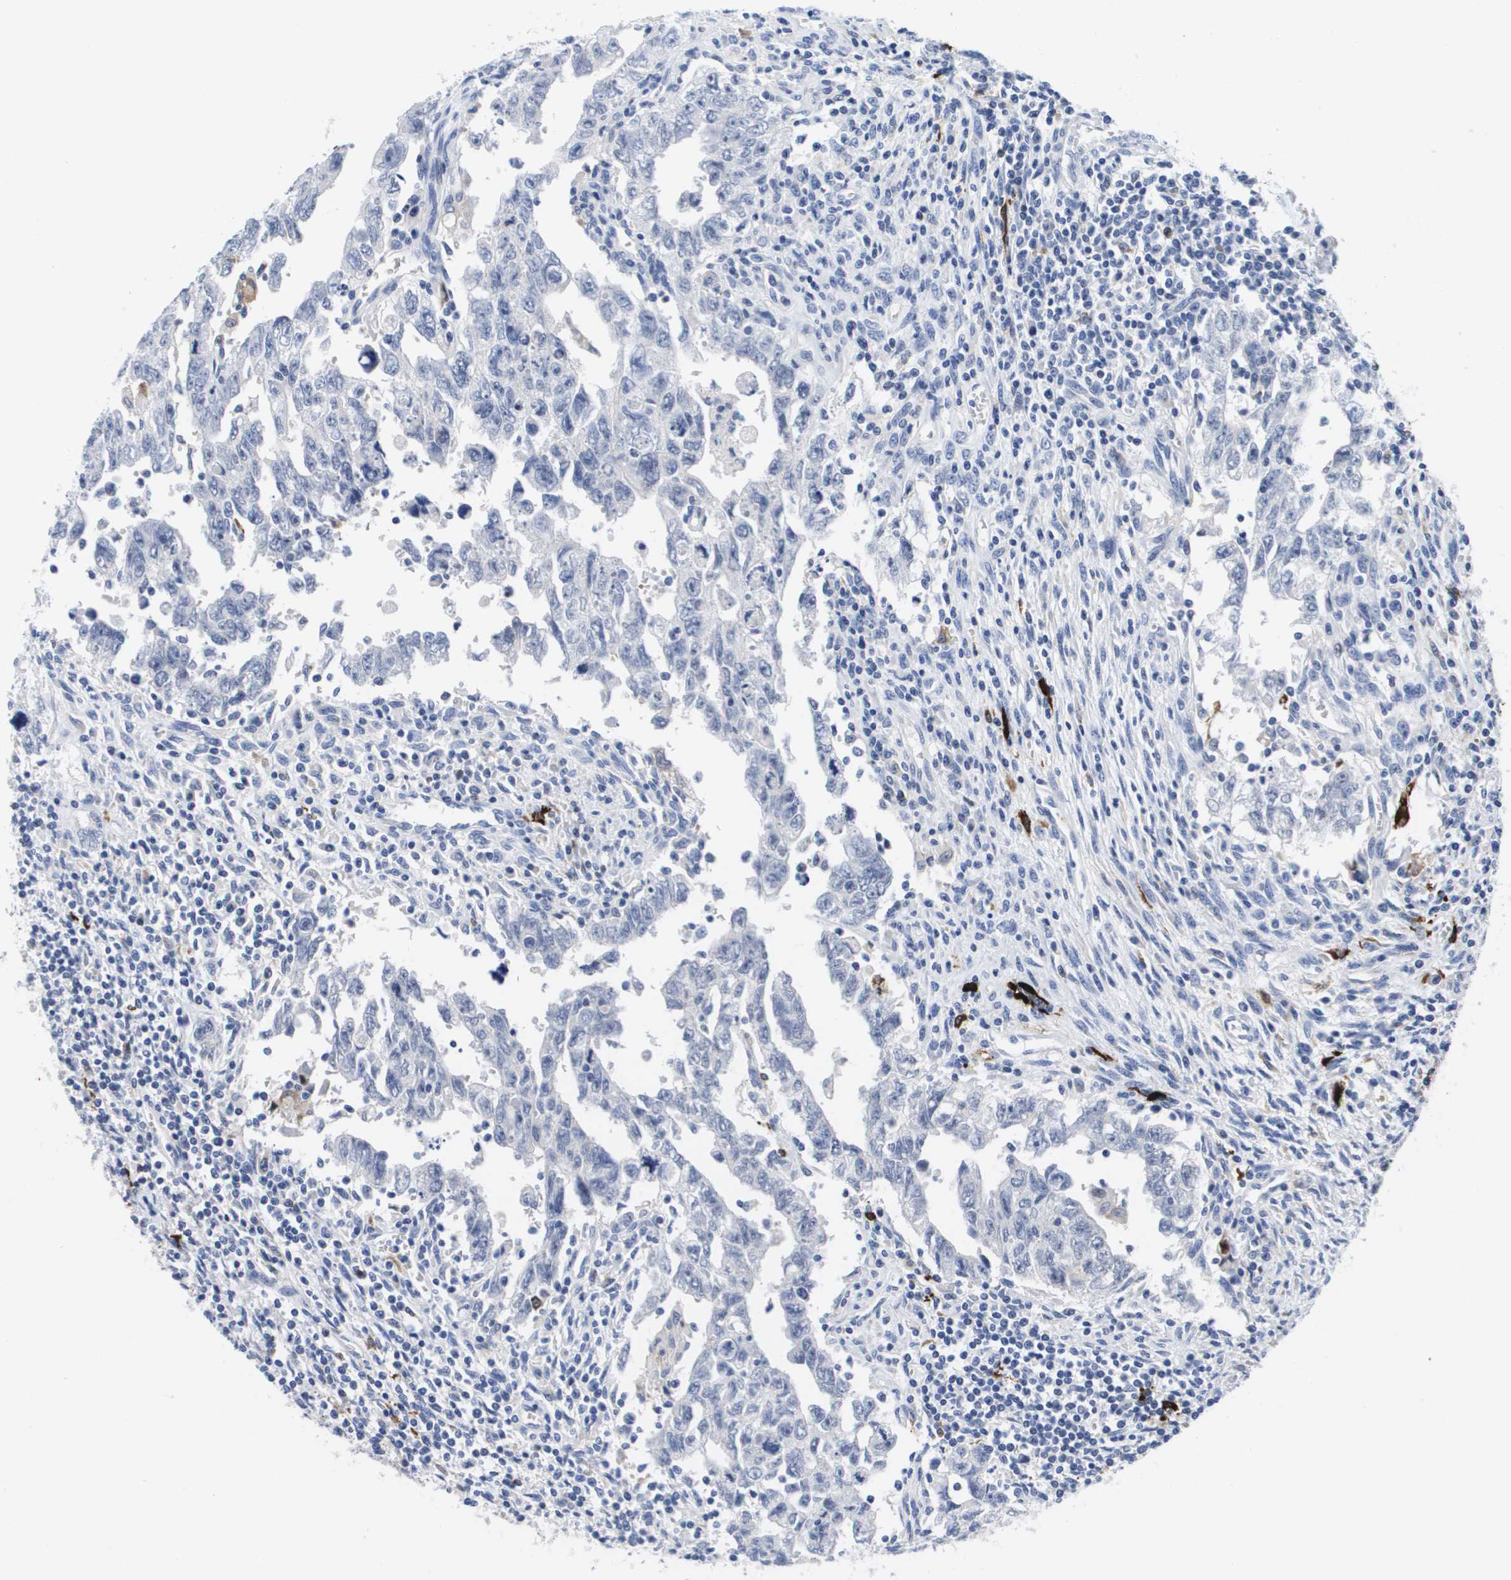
{"staining": {"intensity": "negative", "quantity": "none", "location": "none"}, "tissue": "testis cancer", "cell_type": "Tumor cells", "image_type": "cancer", "snomed": [{"axis": "morphology", "description": "Carcinoma, Embryonal, NOS"}, {"axis": "topography", "description": "Testis"}], "caption": "Tumor cells show no significant positivity in testis cancer.", "gene": "HMOX1", "patient": {"sex": "male", "age": 28}}